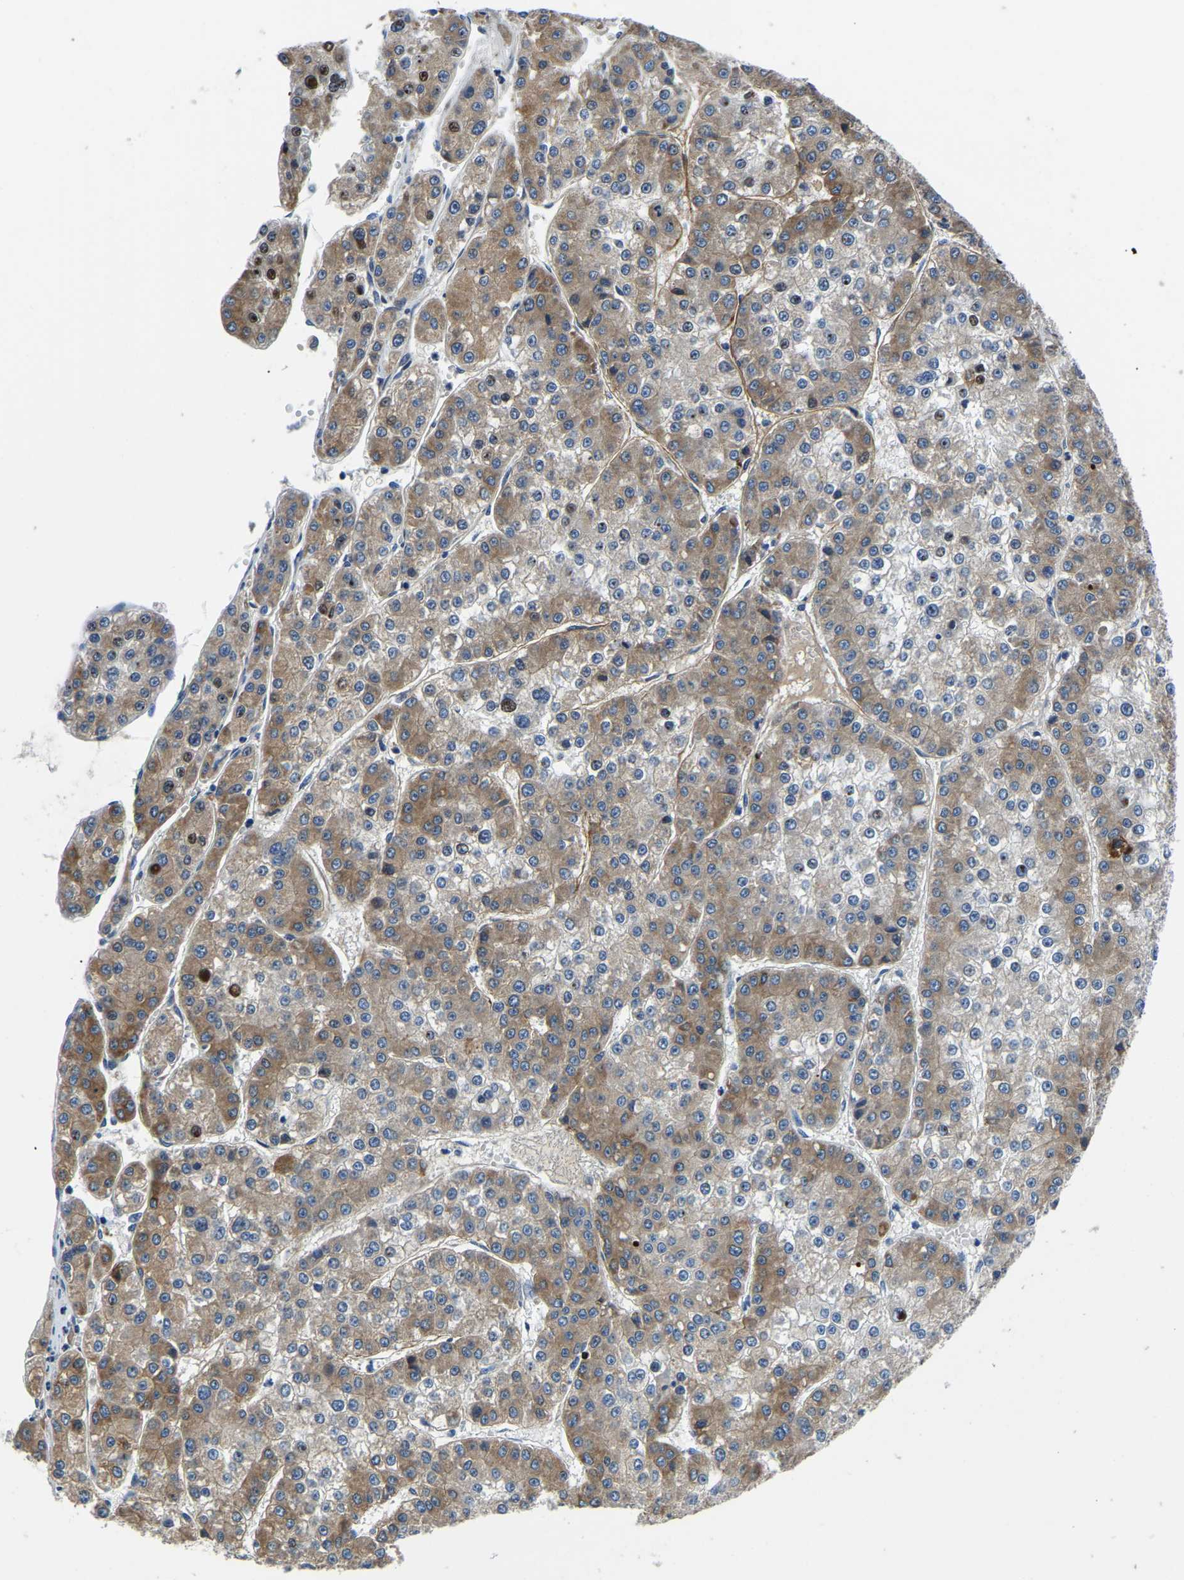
{"staining": {"intensity": "moderate", "quantity": "25%-75%", "location": "cytoplasmic/membranous"}, "tissue": "liver cancer", "cell_type": "Tumor cells", "image_type": "cancer", "snomed": [{"axis": "morphology", "description": "Carcinoma, Hepatocellular, NOS"}, {"axis": "topography", "description": "Liver"}], "caption": "This is a photomicrograph of IHC staining of liver cancer (hepatocellular carcinoma), which shows moderate staining in the cytoplasmic/membranous of tumor cells.", "gene": "LIAS", "patient": {"sex": "female", "age": 73}}